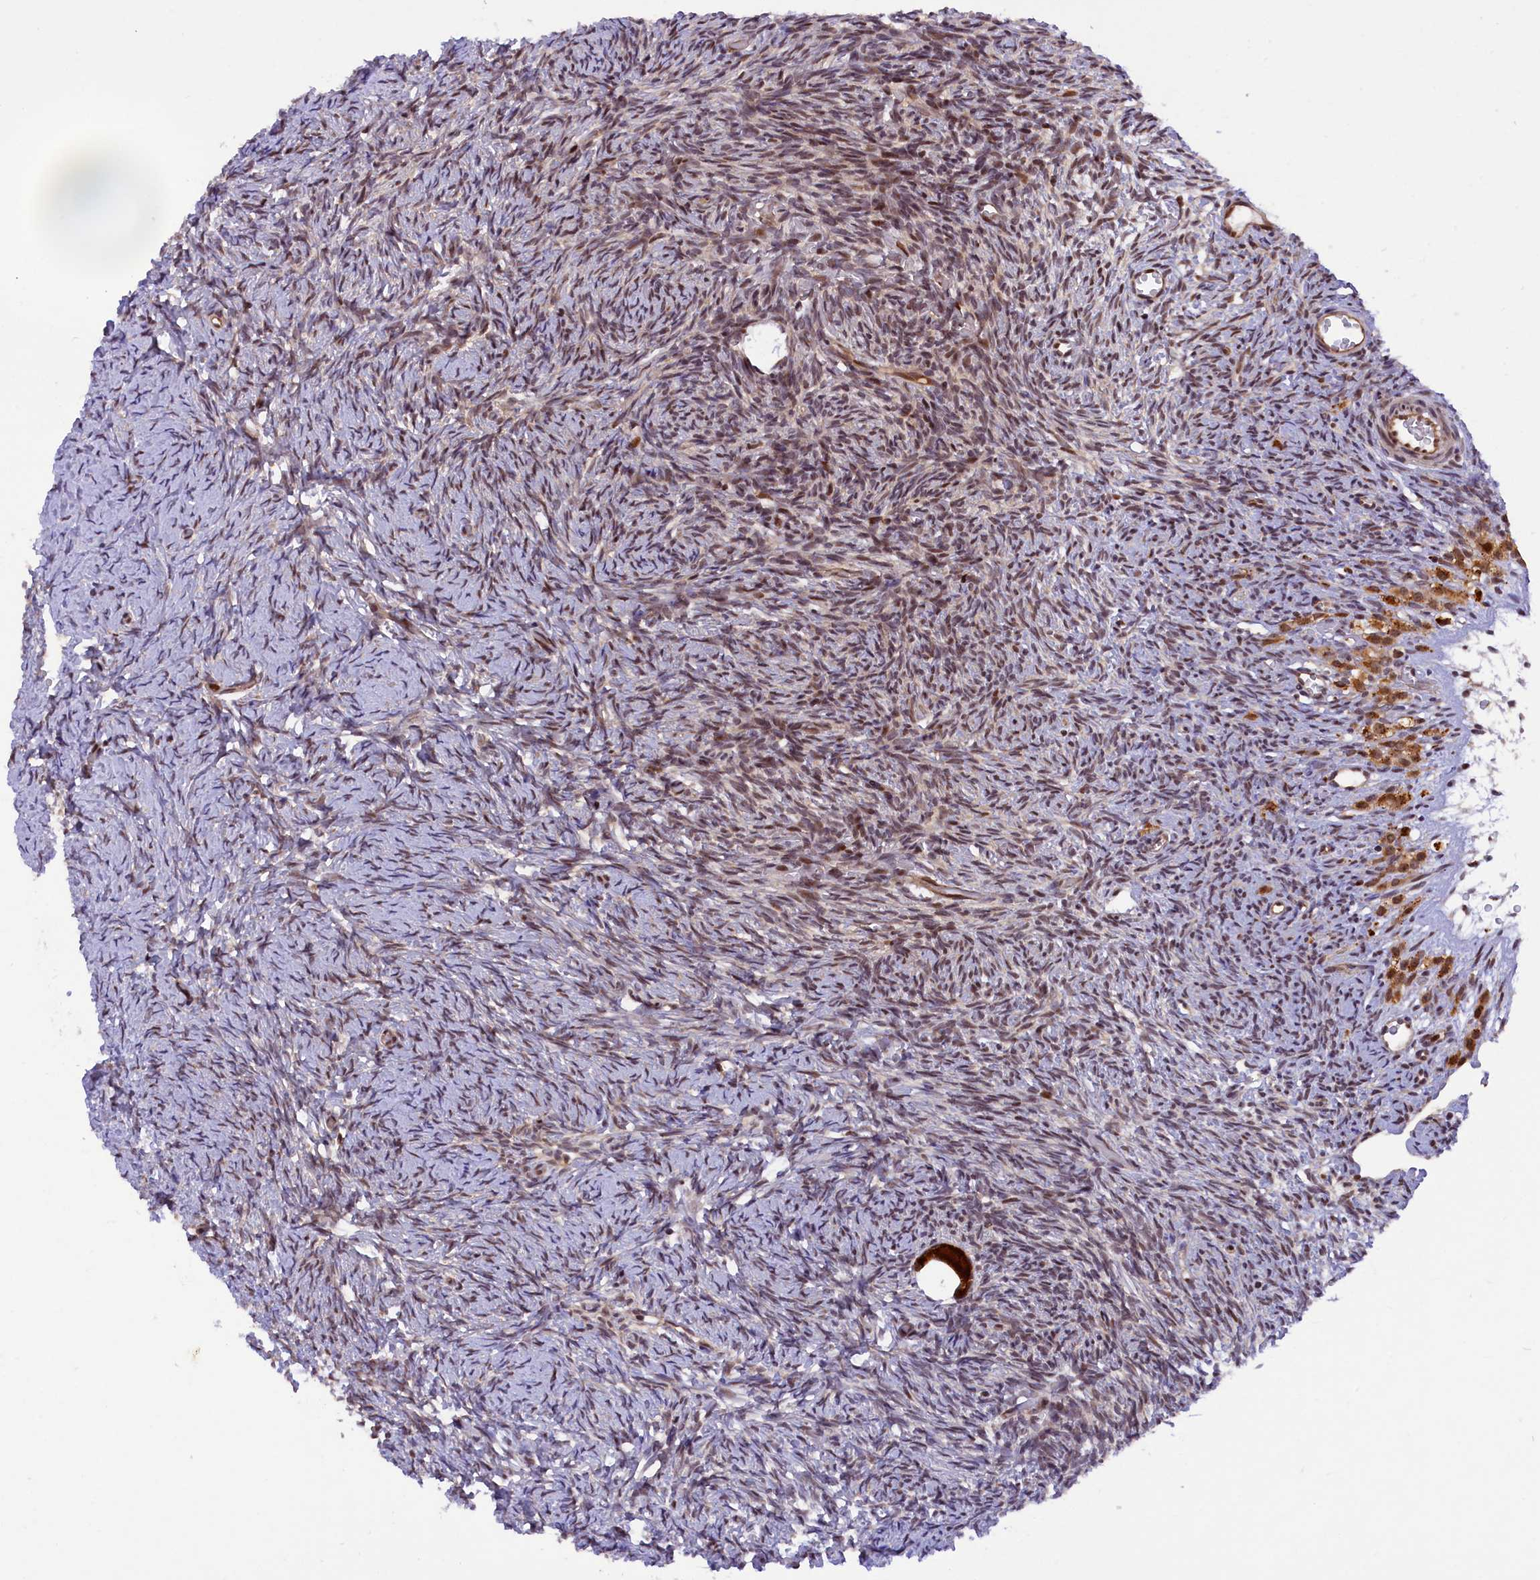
{"staining": {"intensity": "strong", "quantity": ">75%", "location": "cytoplasmic/membranous"}, "tissue": "ovary", "cell_type": "Follicle cells", "image_type": "normal", "snomed": [{"axis": "morphology", "description": "Normal tissue, NOS"}, {"axis": "topography", "description": "Ovary"}], "caption": "Follicle cells exhibit high levels of strong cytoplasmic/membranous staining in approximately >75% of cells in normal ovary. (Stains: DAB (3,3'-diaminobenzidine) in brown, nuclei in blue, Microscopy: brightfield microscopy at high magnification).", "gene": "SAMD4A", "patient": {"sex": "female", "age": 39}}